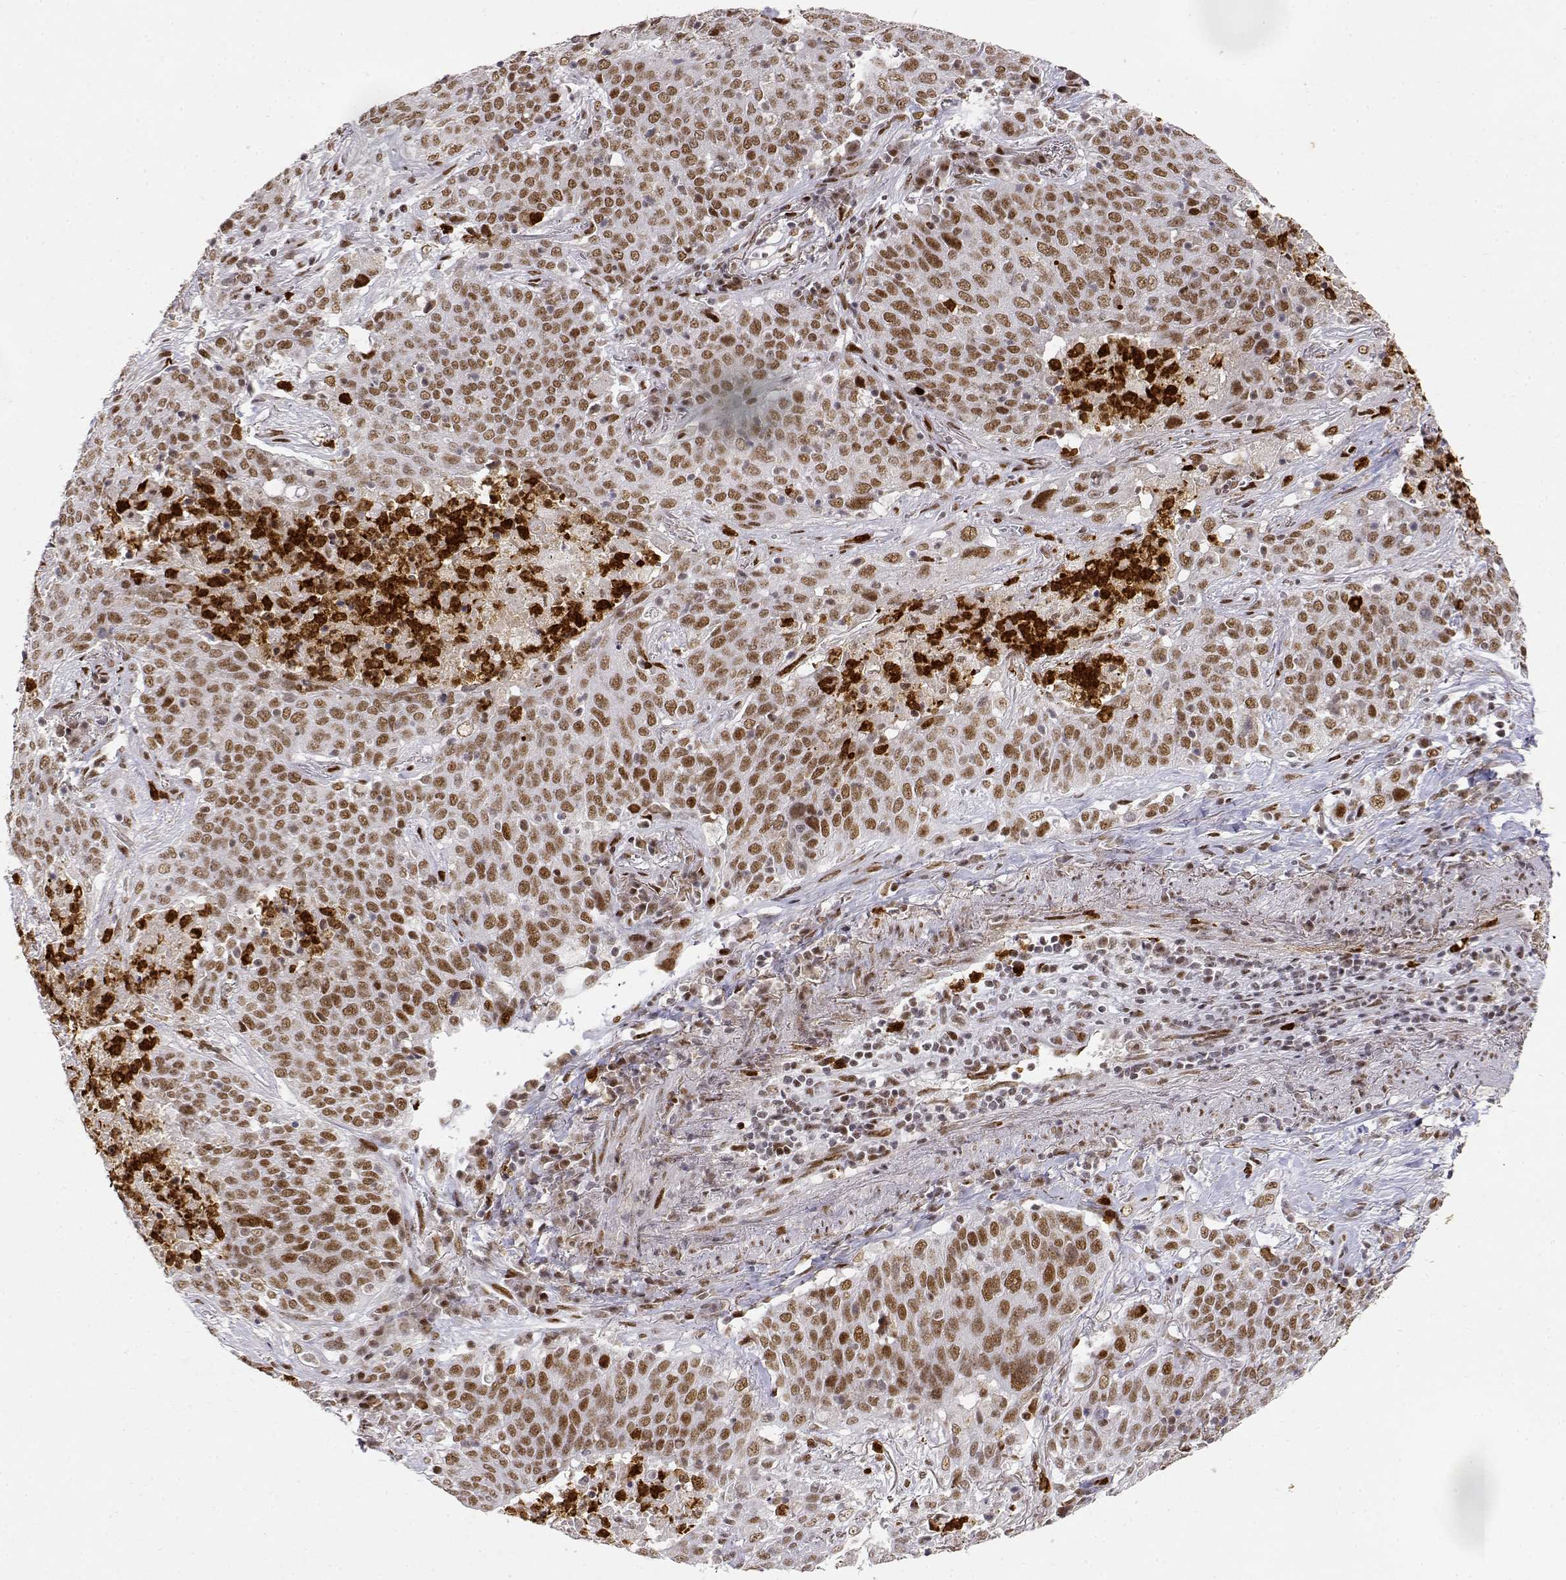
{"staining": {"intensity": "moderate", "quantity": ">75%", "location": "nuclear"}, "tissue": "lung cancer", "cell_type": "Tumor cells", "image_type": "cancer", "snomed": [{"axis": "morphology", "description": "Squamous cell carcinoma, NOS"}, {"axis": "topography", "description": "Lung"}], "caption": "Lung squamous cell carcinoma stained with a protein marker exhibits moderate staining in tumor cells.", "gene": "RSF1", "patient": {"sex": "male", "age": 82}}